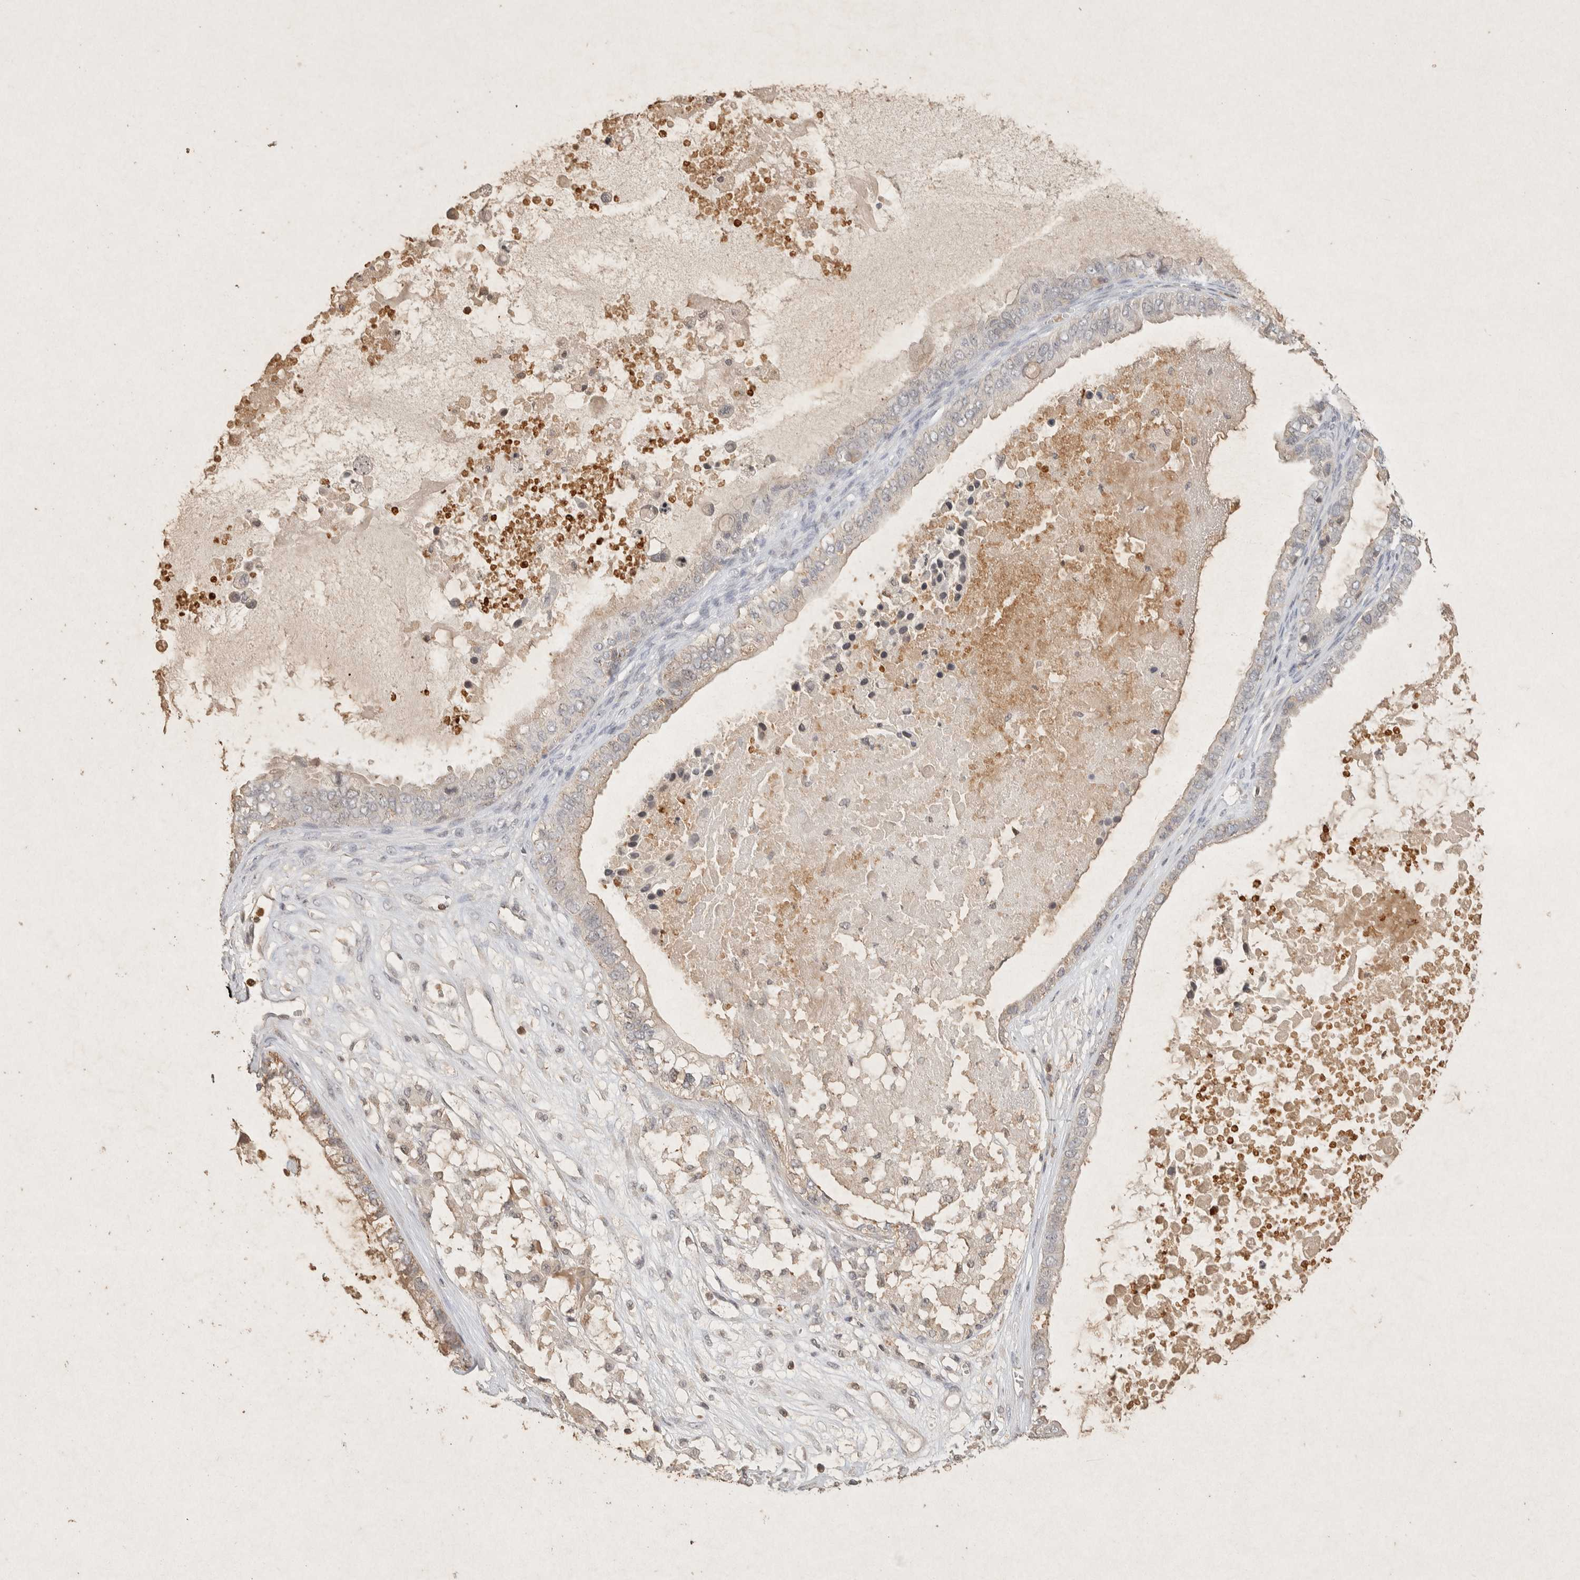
{"staining": {"intensity": "moderate", "quantity": "<25%", "location": "cytoplasmic/membranous"}, "tissue": "ovarian cancer", "cell_type": "Tumor cells", "image_type": "cancer", "snomed": [{"axis": "morphology", "description": "Cystadenocarcinoma, mucinous, NOS"}, {"axis": "topography", "description": "Ovary"}], "caption": "A high-resolution histopathology image shows immunohistochemistry (IHC) staining of ovarian mucinous cystadenocarcinoma, which reveals moderate cytoplasmic/membranous expression in about <25% of tumor cells.", "gene": "RAC2", "patient": {"sex": "female", "age": 80}}